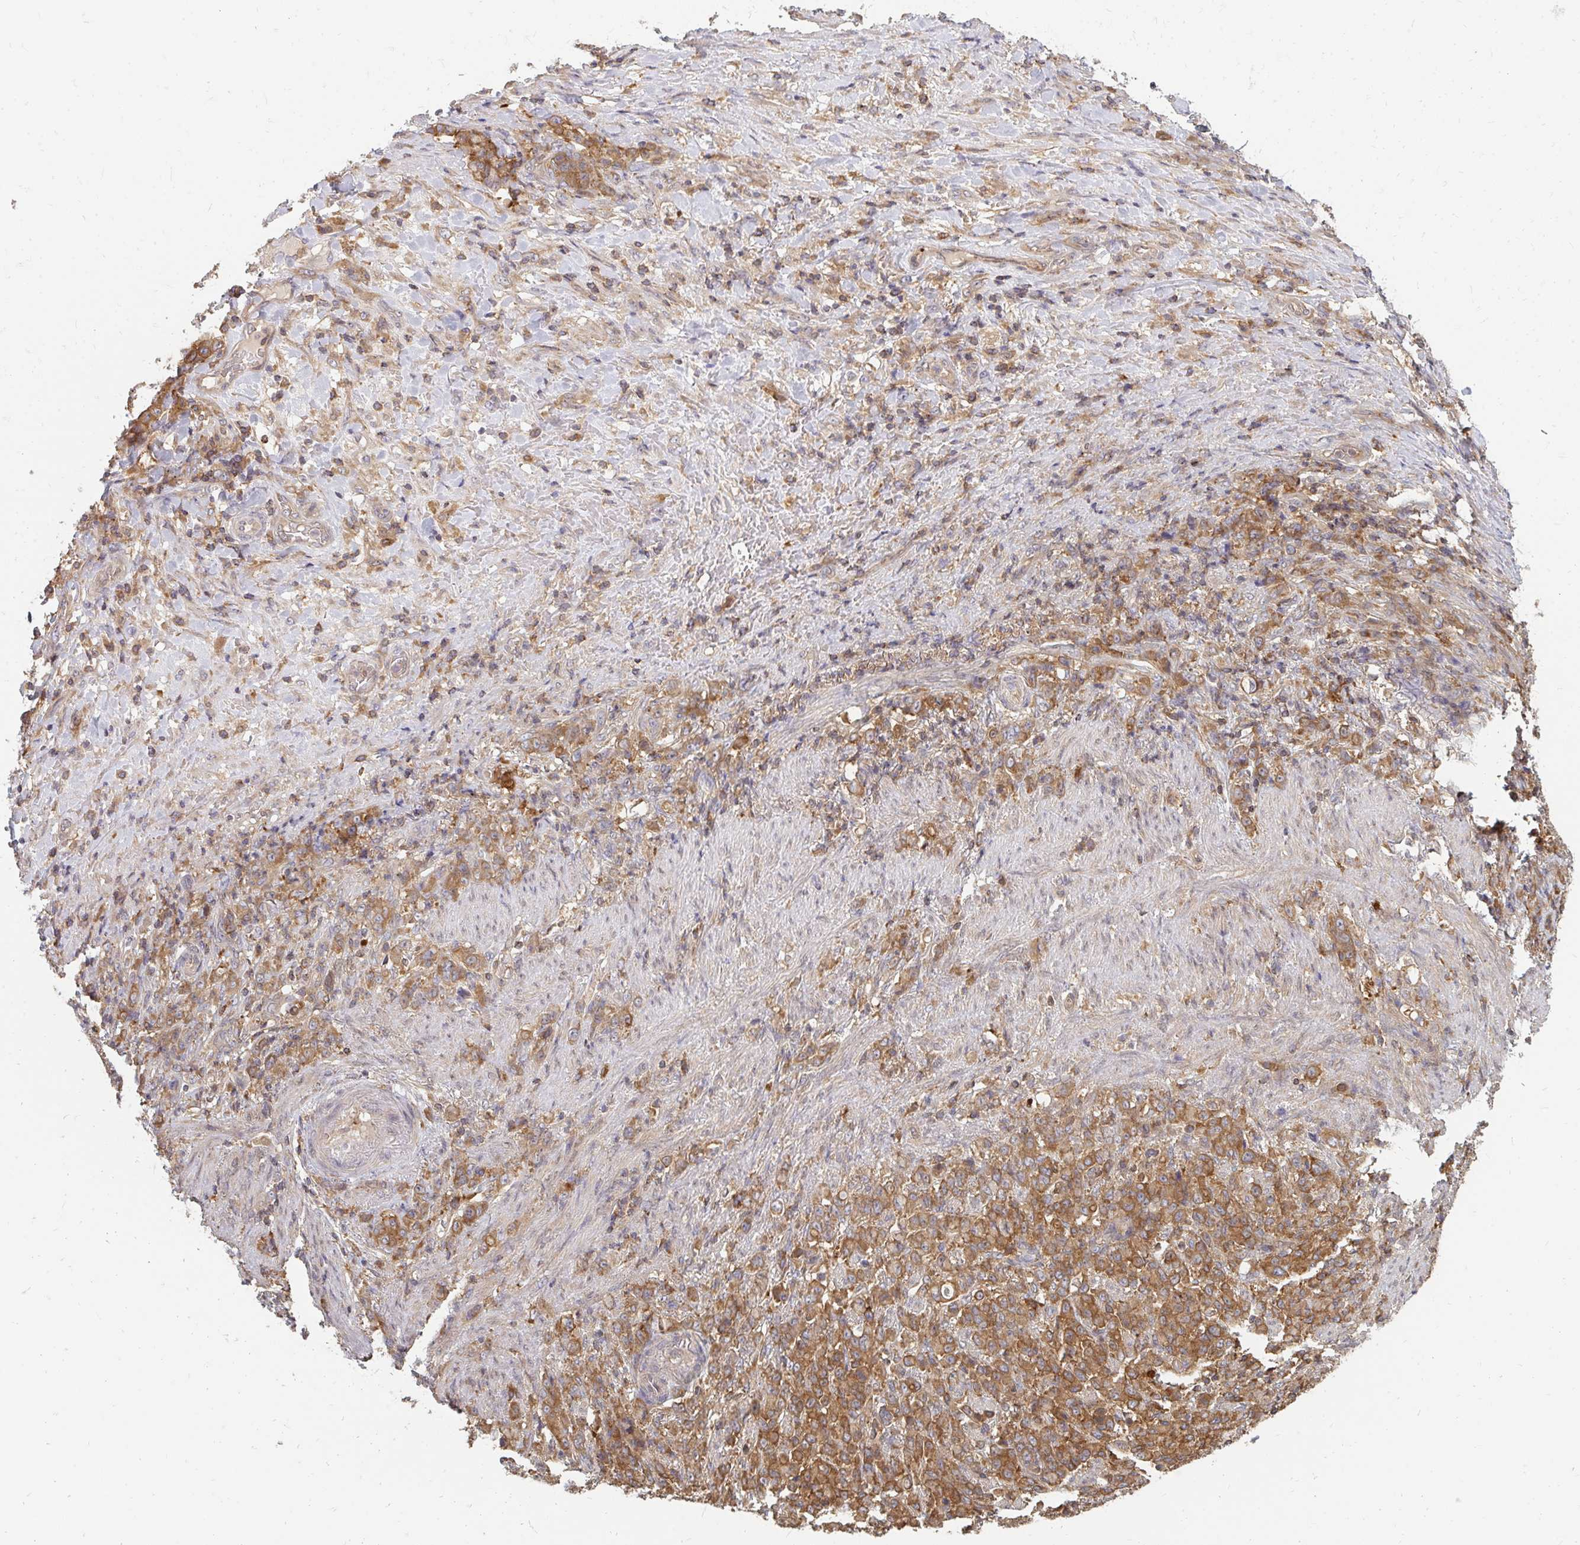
{"staining": {"intensity": "moderate", "quantity": ">75%", "location": "cytoplasmic/membranous"}, "tissue": "stomach cancer", "cell_type": "Tumor cells", "image_type": "cancer", "snomed": [{"axis": "morphology", "description": "Adenocarcinoma, NOS"}, {"axis": "topography", "description": "Stomach"}], "caption": "The micrograph demonstrates staining of stomach adenocarcinoma, revealing moderate cytoplasmic/membranous protein positivity (brown color) within tumor cells. (Stains: DAB in brown, nuclei in blue, Microscopy: brightfield microscopy at high magnification).", "gene": "ZNF285", "patient": {"sex": "female", "age": 79}}